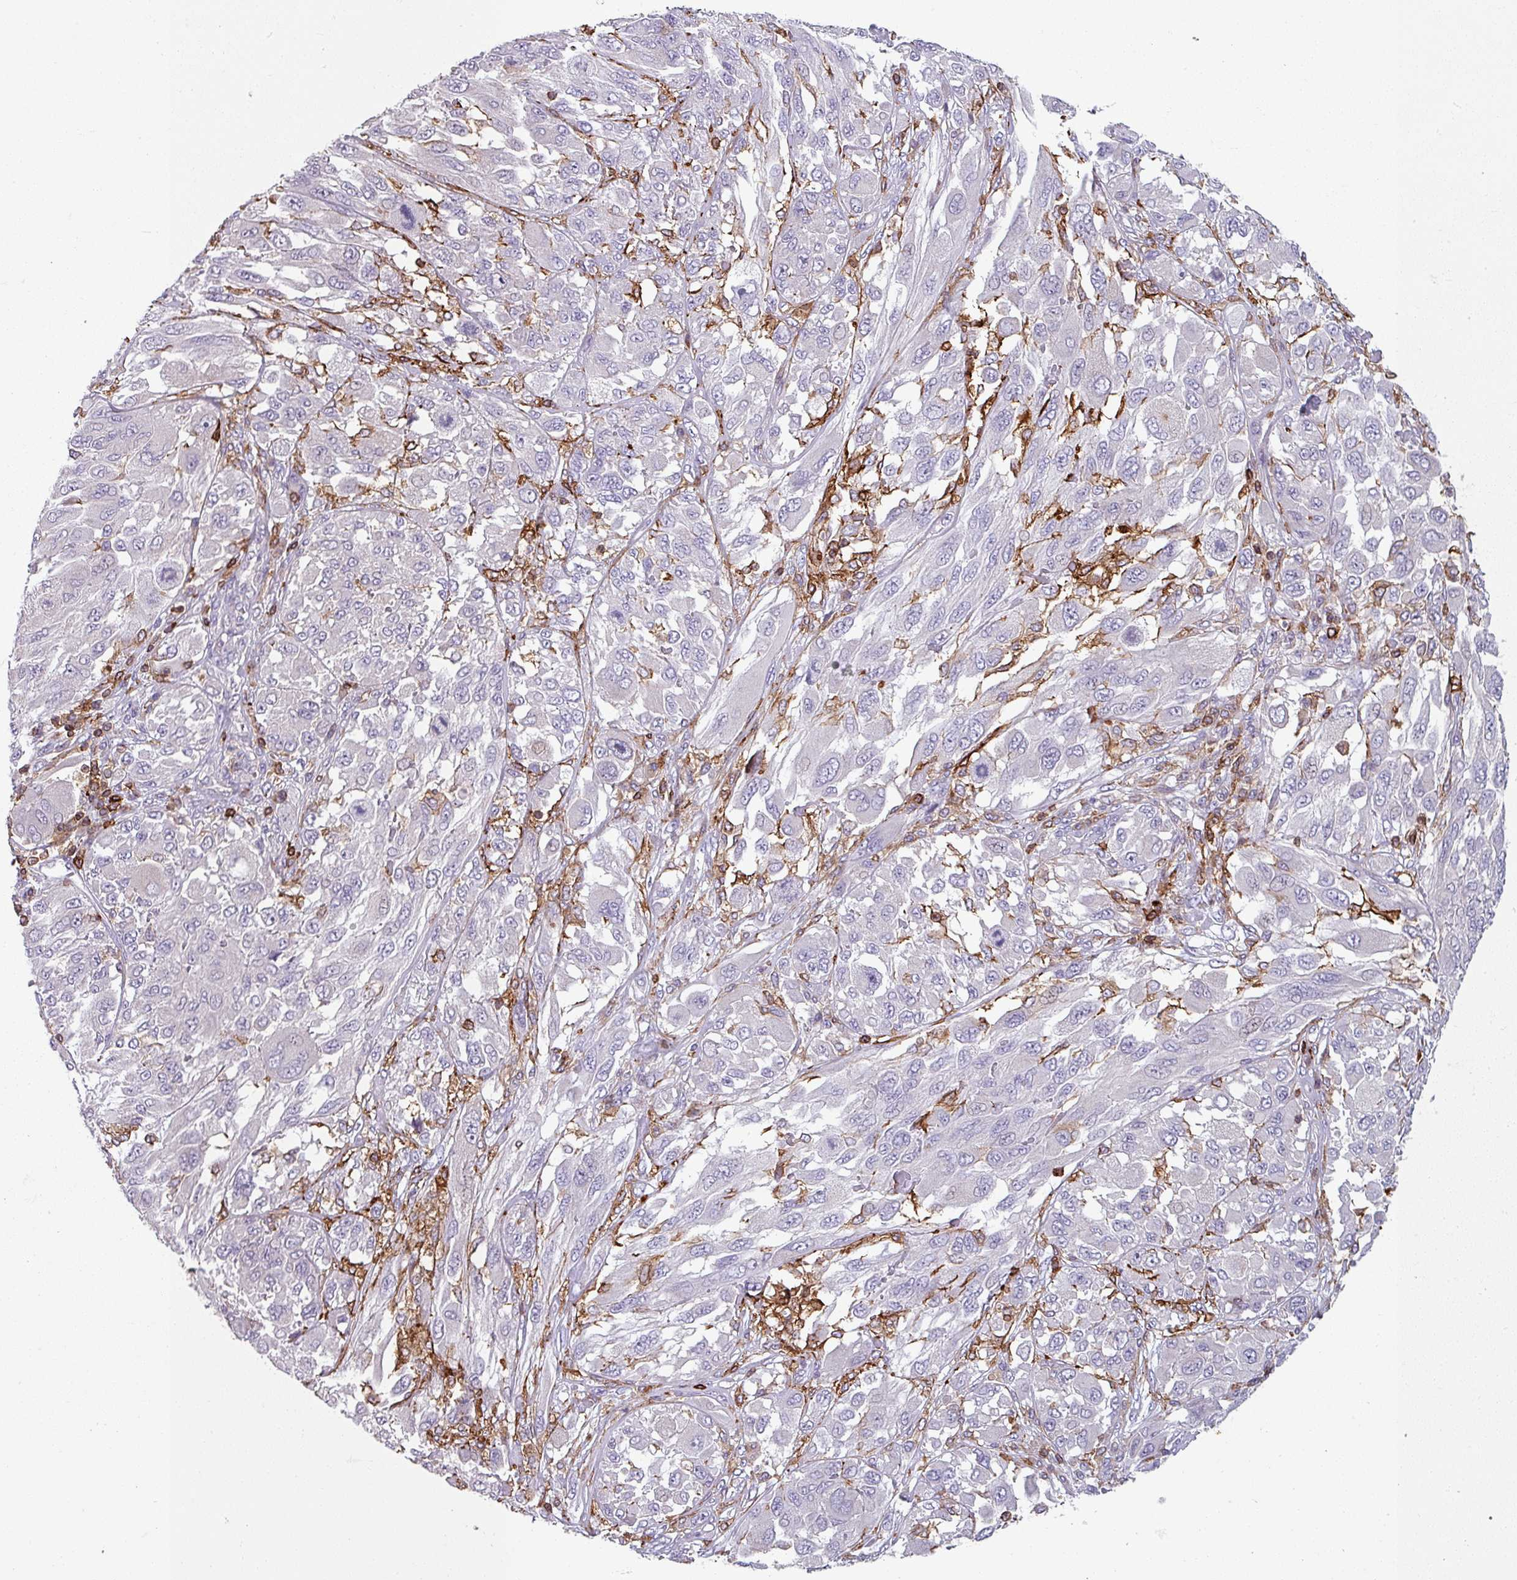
{"staining": {"intensity": "negative", "quantity": "none", "location": "none"}, "tissue": "melanoma", "cell_type": "Tumor cells", "image_type": "cancer", "snomed": [{"axis": "morphology", "description": "Malignant melanoma, NOS"}, {"axis": "topography", "description": "Skin"}], "caption": "A histopathology image of human melanoma is negative for staining in tumor cells.", "gene": "NEDD9", "patient": {"sex": "female", "age": 91}}